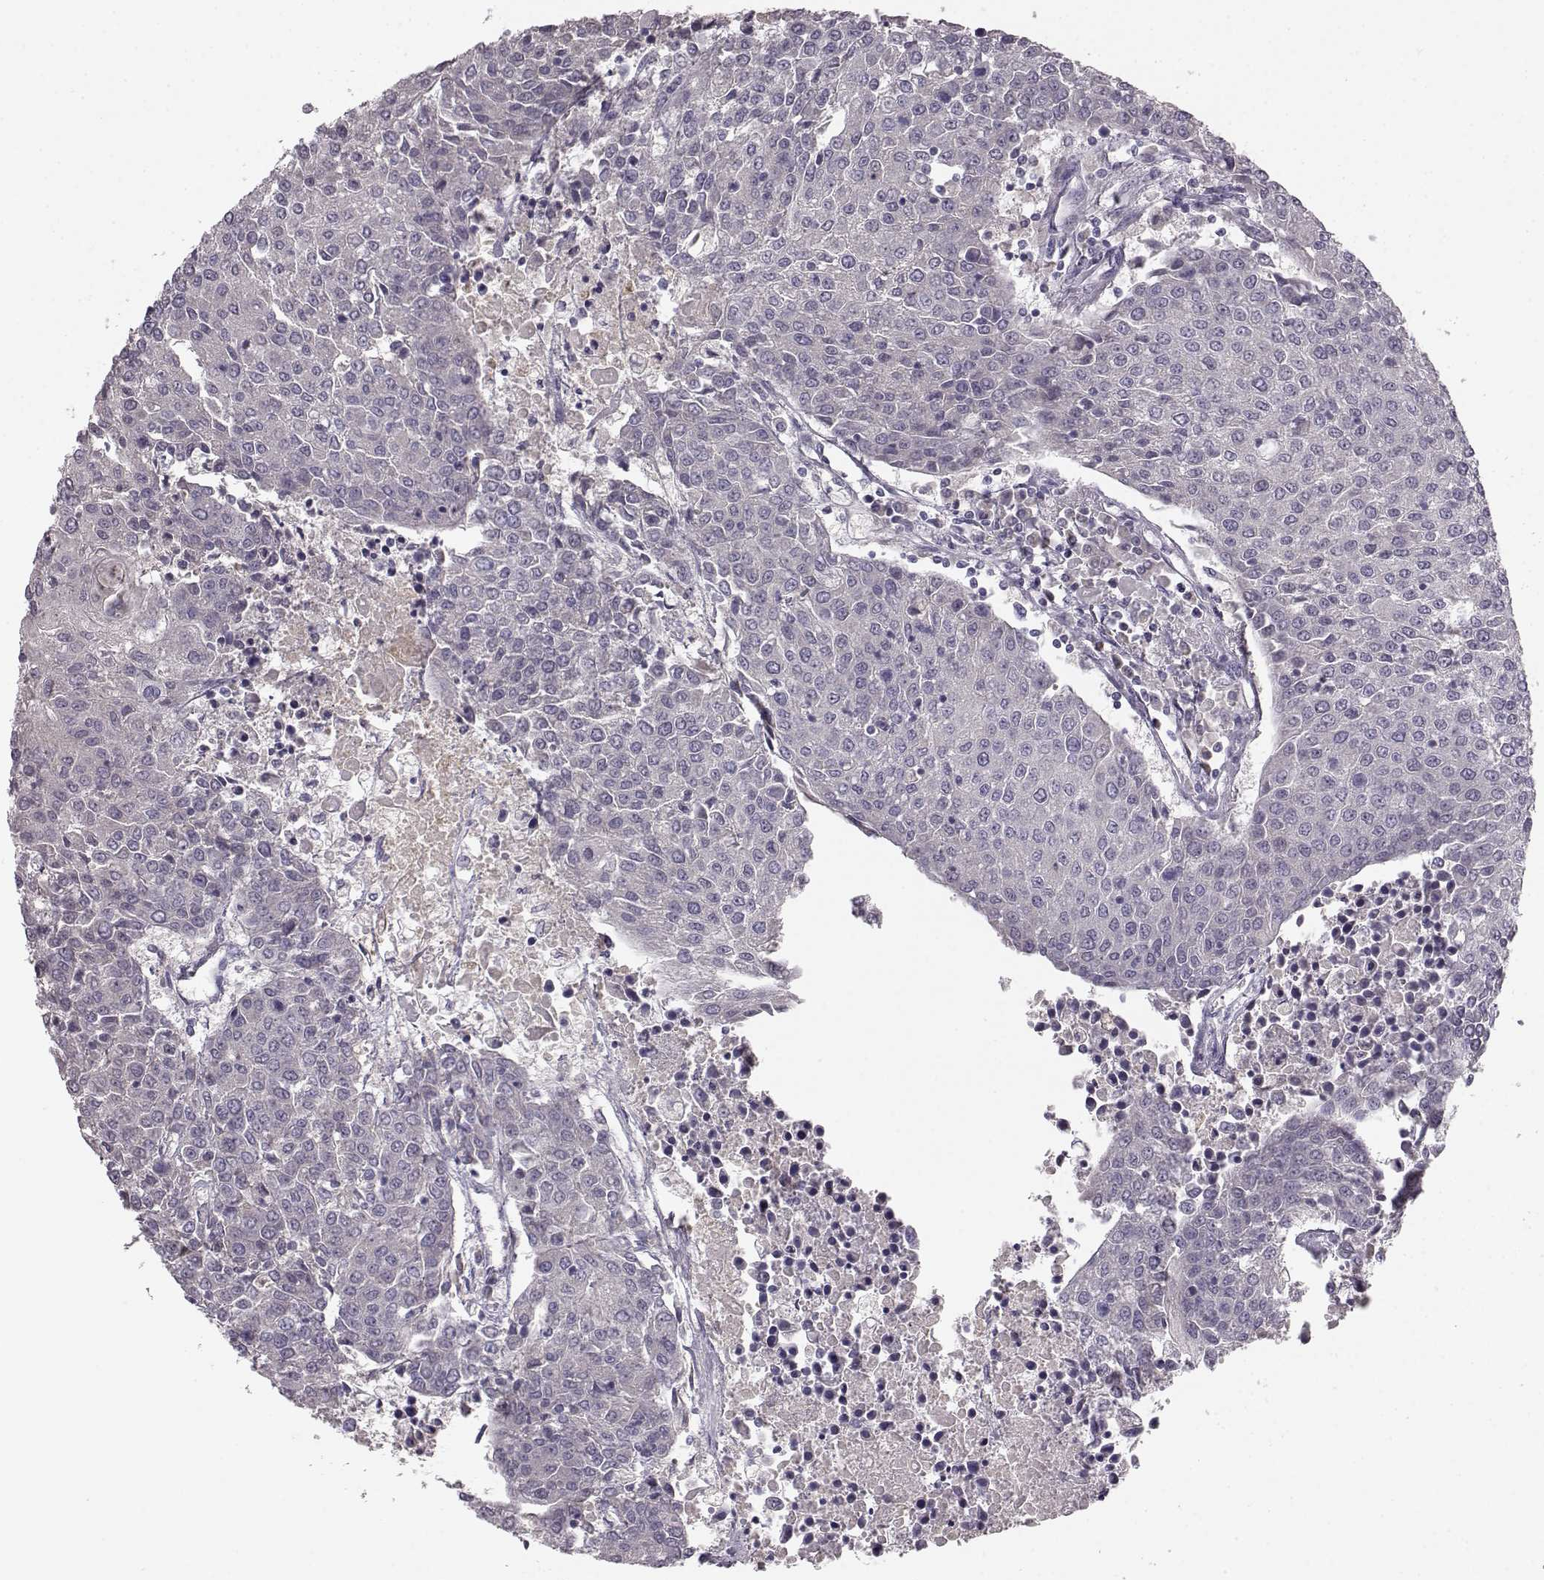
{"staining": {"intensity": "negative", "quantity": "none", "location": "none"}, "tissue": "urothelial cancer", "cell_type": "Tumor cells", "image_type": "cancer", "snomed": [{"axis": "morphology", "description": "Urothelial carcinoma, High grade"}, {"axis": "topography", "description": "Urinary bladder"}], "caption": "Immunohistochemistry photomicrograph of neoplastic tissue: human urothelial carcinoma (high-grade) stained with DAB shows no significant protein expression in tumor cells. The staining was performed using DAB (3,3'-diaminobenzidine) to visualize the protein expression in brown, while the nuclei were stained in blue with hematoxylin (Magnification: 20x).", "gene": "BFSP2", "patient": {"sex": "female", "age": 85}}